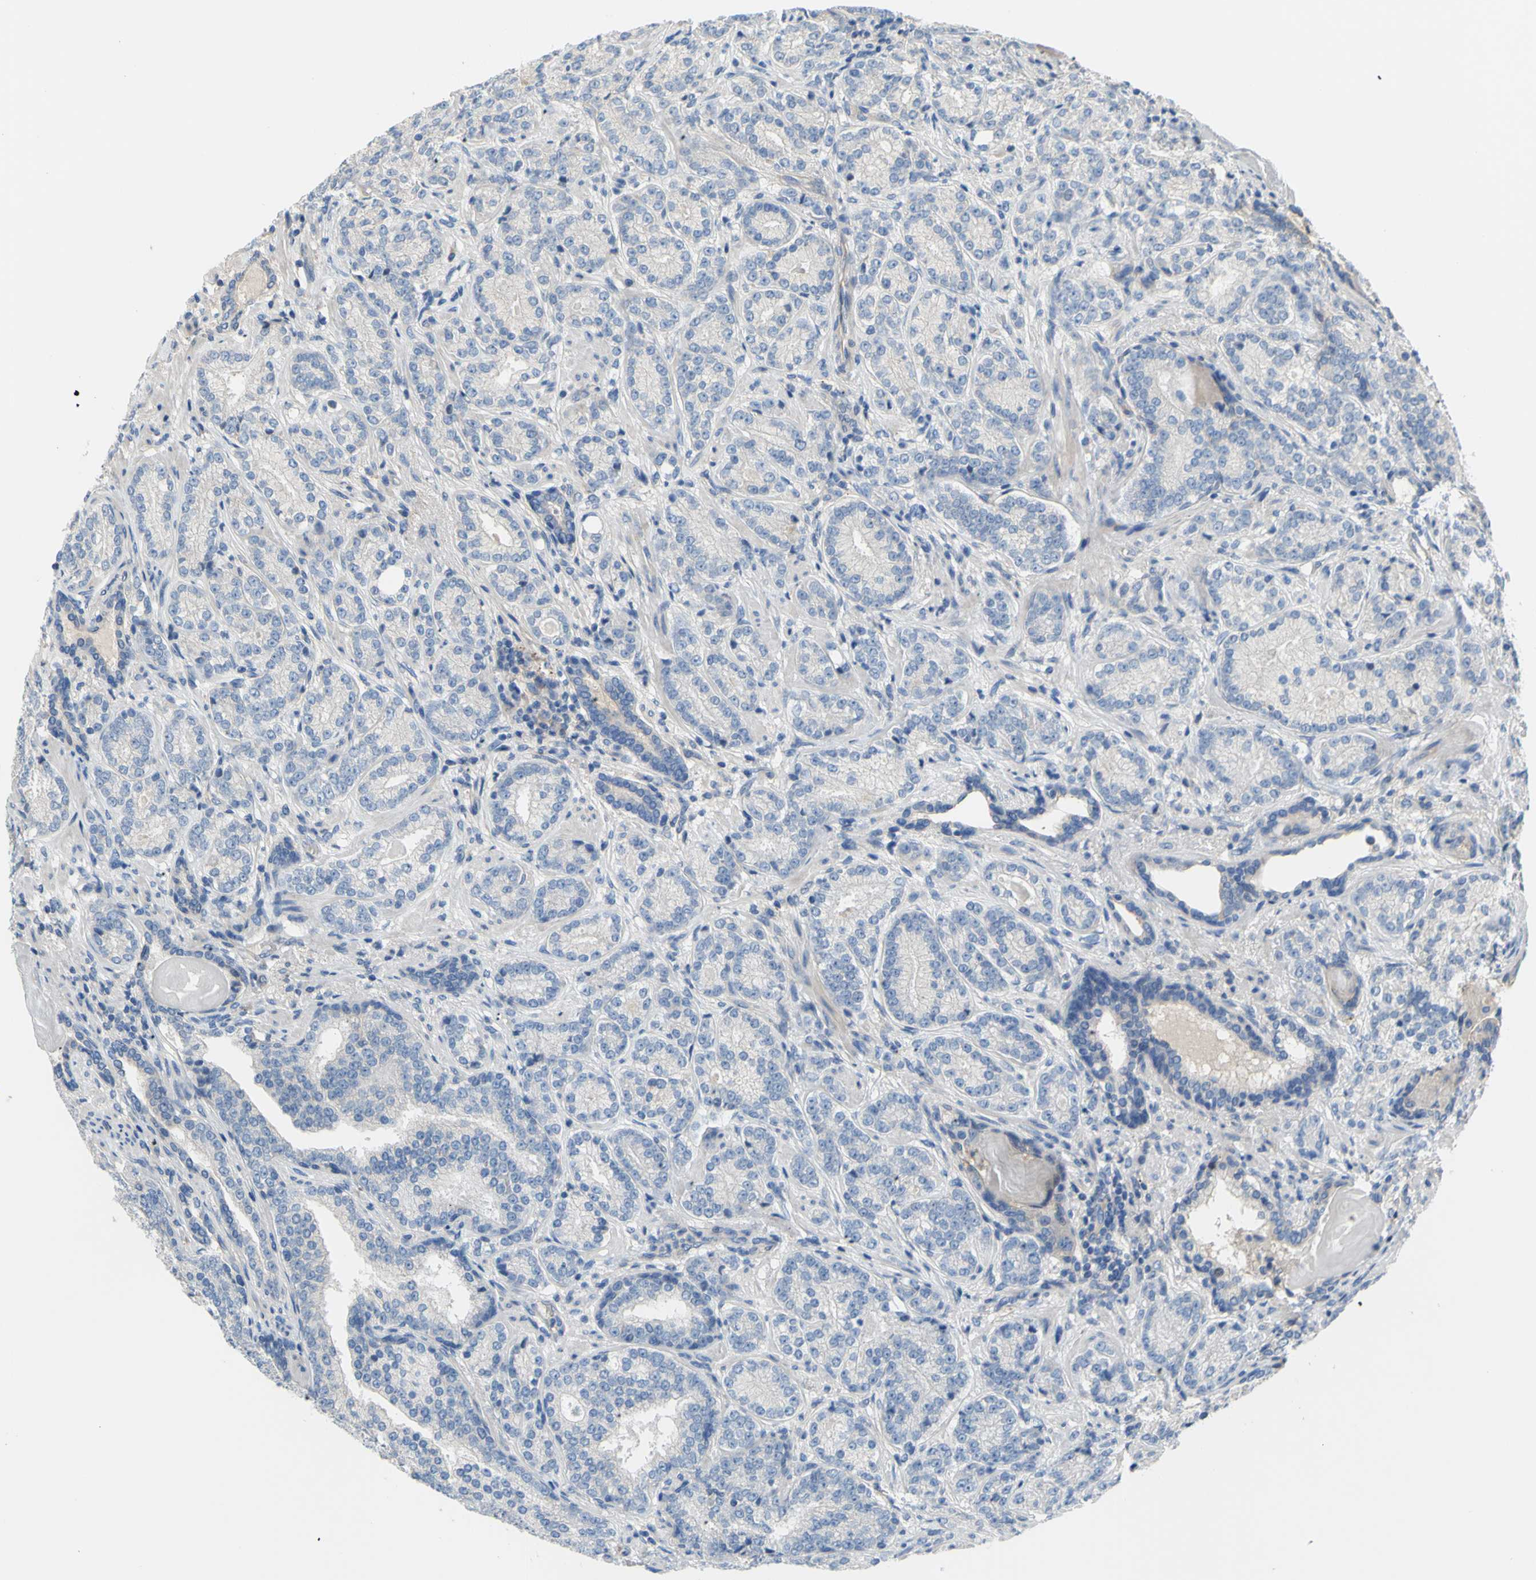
{"staining": {"intensity": "negative", "quantity": "none", "location": "none"}, "tissue": "prostate cancer", "cell_type": "Tumor cells", "image_type": "cancer", "snomed": [{"axis": "morphology", "description": "Adenocarcinoma, High grade"}, {"axis": "topography", "description": "Prostate"}], "caption": "There is no significant staining in tumor cells of prostate cancer.", "gene": "TMEM59L", "patient": {"sex": "male", "age": 61}}